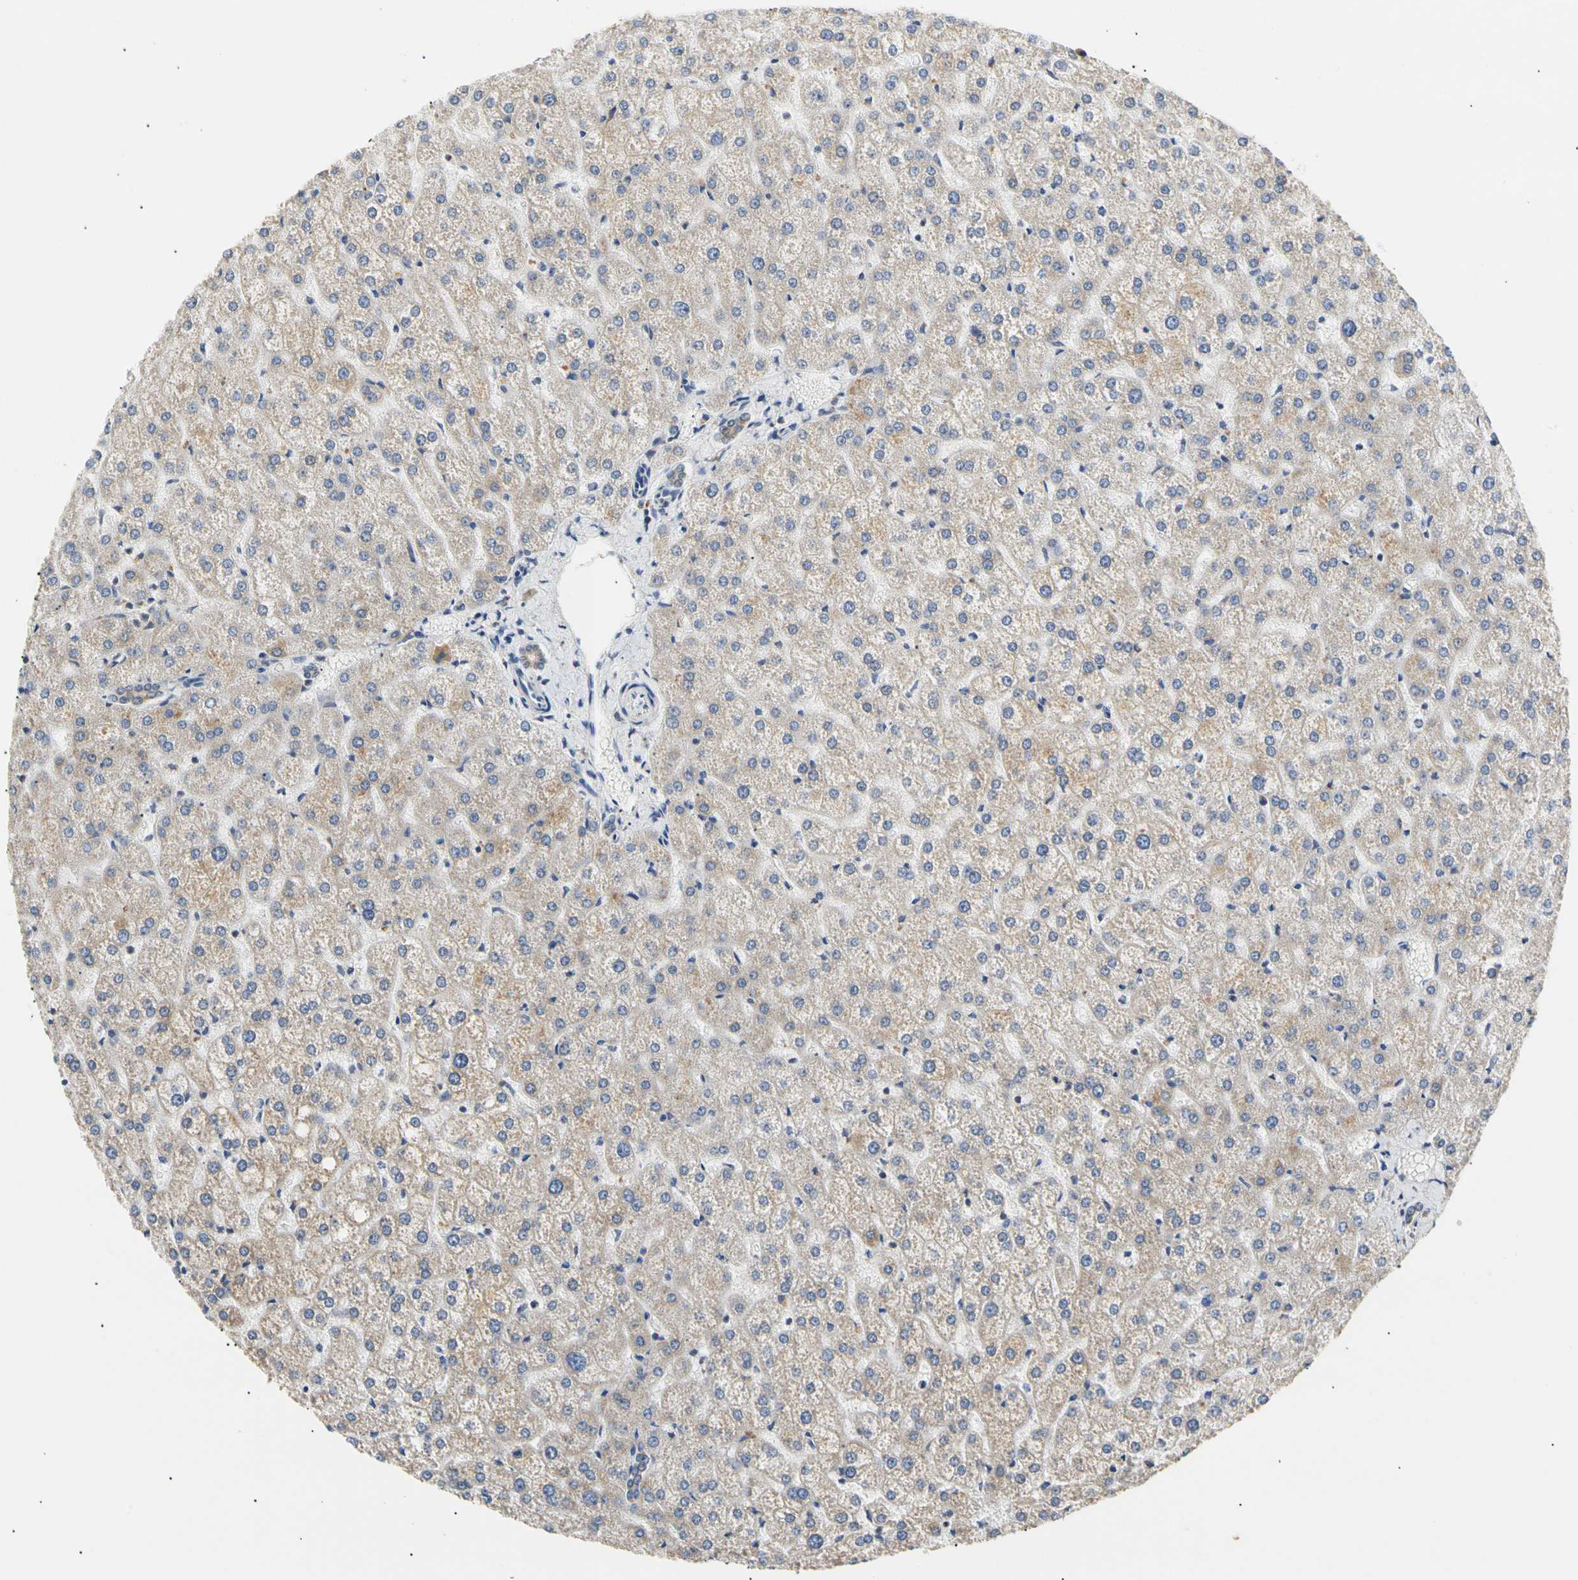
{"staining": {"intensity": "weak", "quantity": ">75%", "location": "cytoplasmic/membranous"}, "tissue": "liver", "cell_type": "Cholangiocytes", "image_type": "normal", "snomed": [{"axis": "morphology", "description": "Normal tissue, NOS"}, {"axis": "topography", "description": "Liver"}], "caption": "Liver stained with DAB IHC shows low levels of weak cytoplasmic/membranous expression in about >75% of cholangiocytes. (DAB = brown stain, brightfield microscopy at high magnification).", "gene": "PLGRKT", "patient": {"sex": "female", "age": 32}}